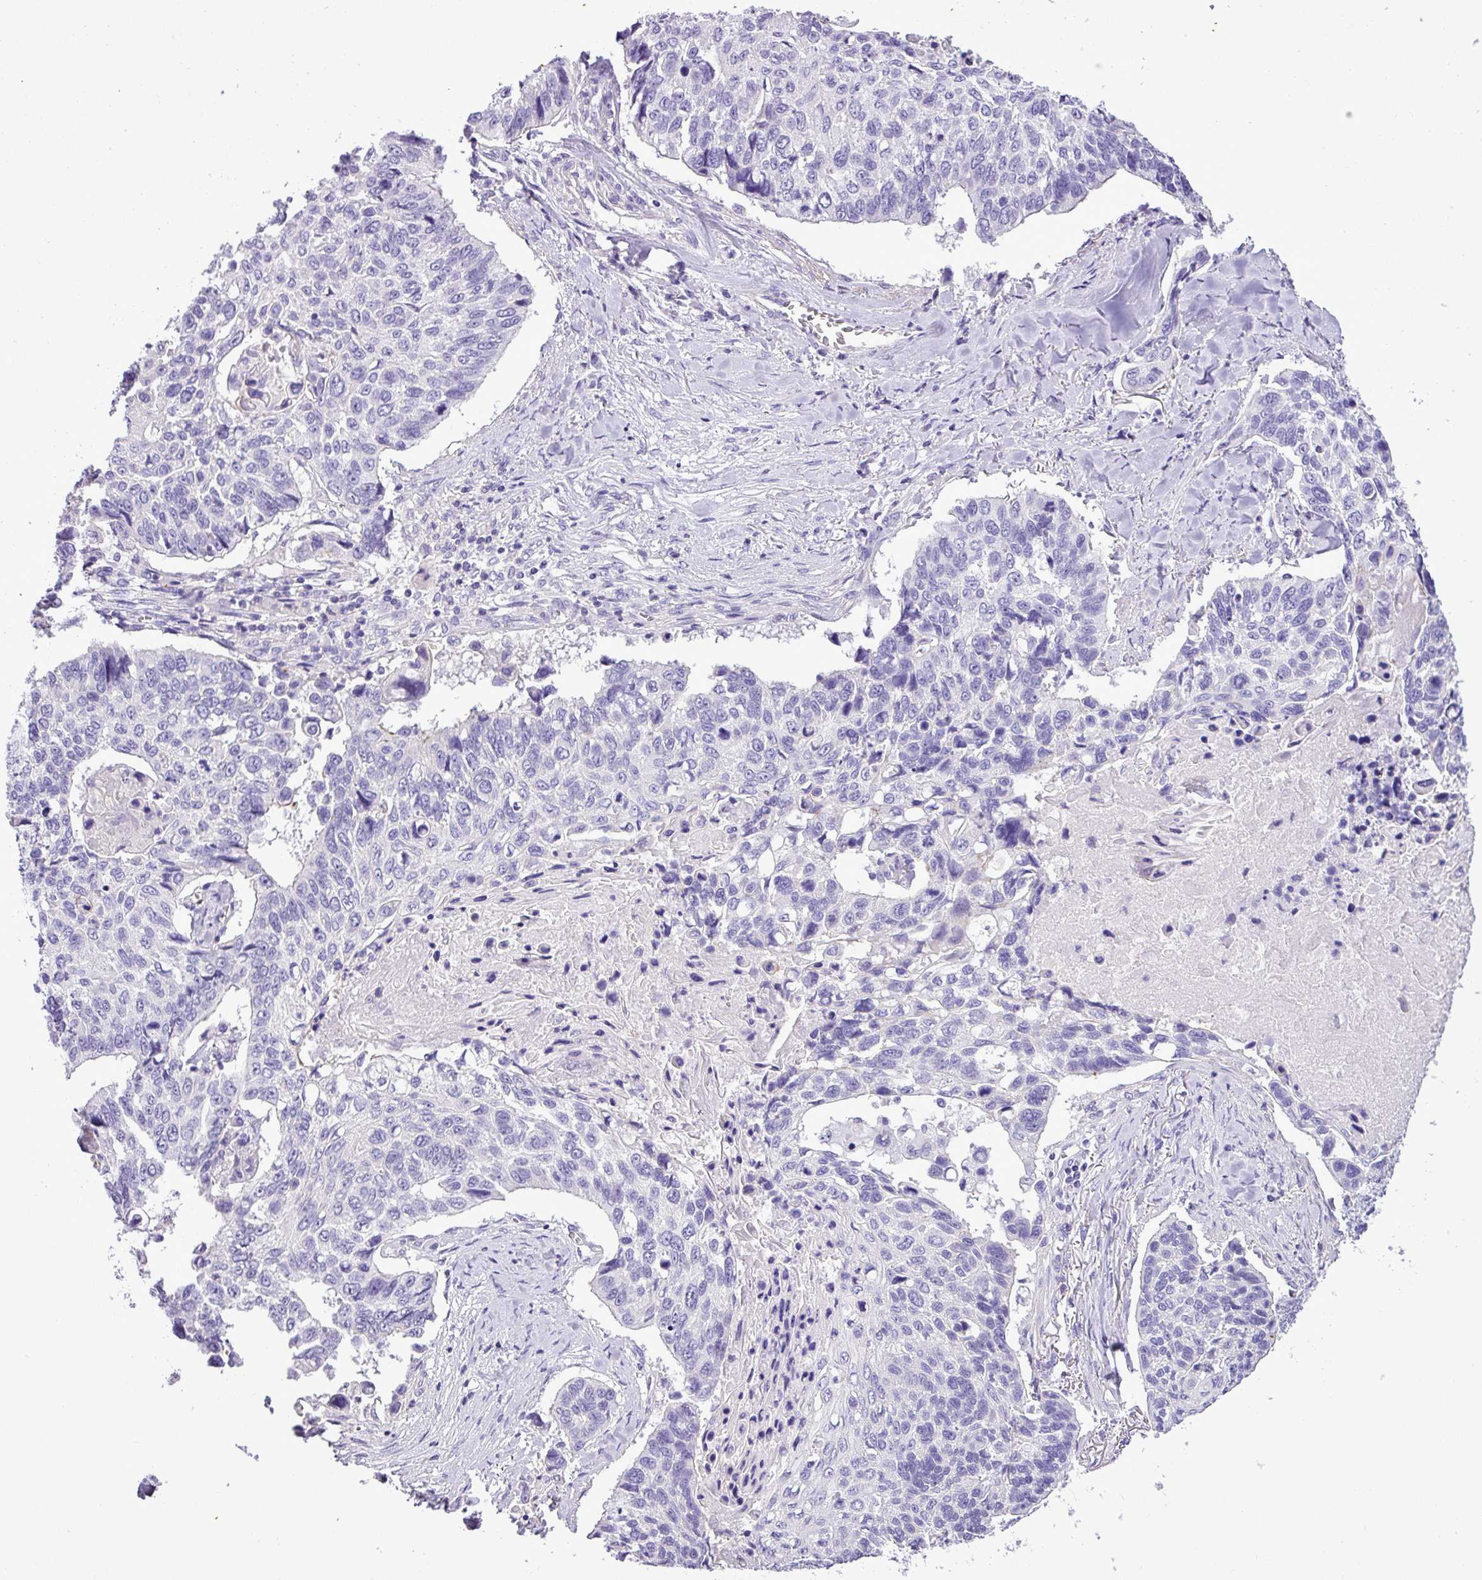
{"staining": {"intensity": "negative", "quantity": "none", "location": "none"}, "tissue": "lung cancer", "cell_type": "Tumor cells", "image_type": "cancer", "snomed": [{"axis": "morphology", "description": "Squamous cell carcinoma, NOS"}, {"axis": "topography", "description": "Lung"}], "caption": "DAB immunohistochemical staining of lung squamous cell carcinoma shows no significant expression in tumor cells.", "gene": "ZNF334", "patient": {"sex": "male", "age": 62}}